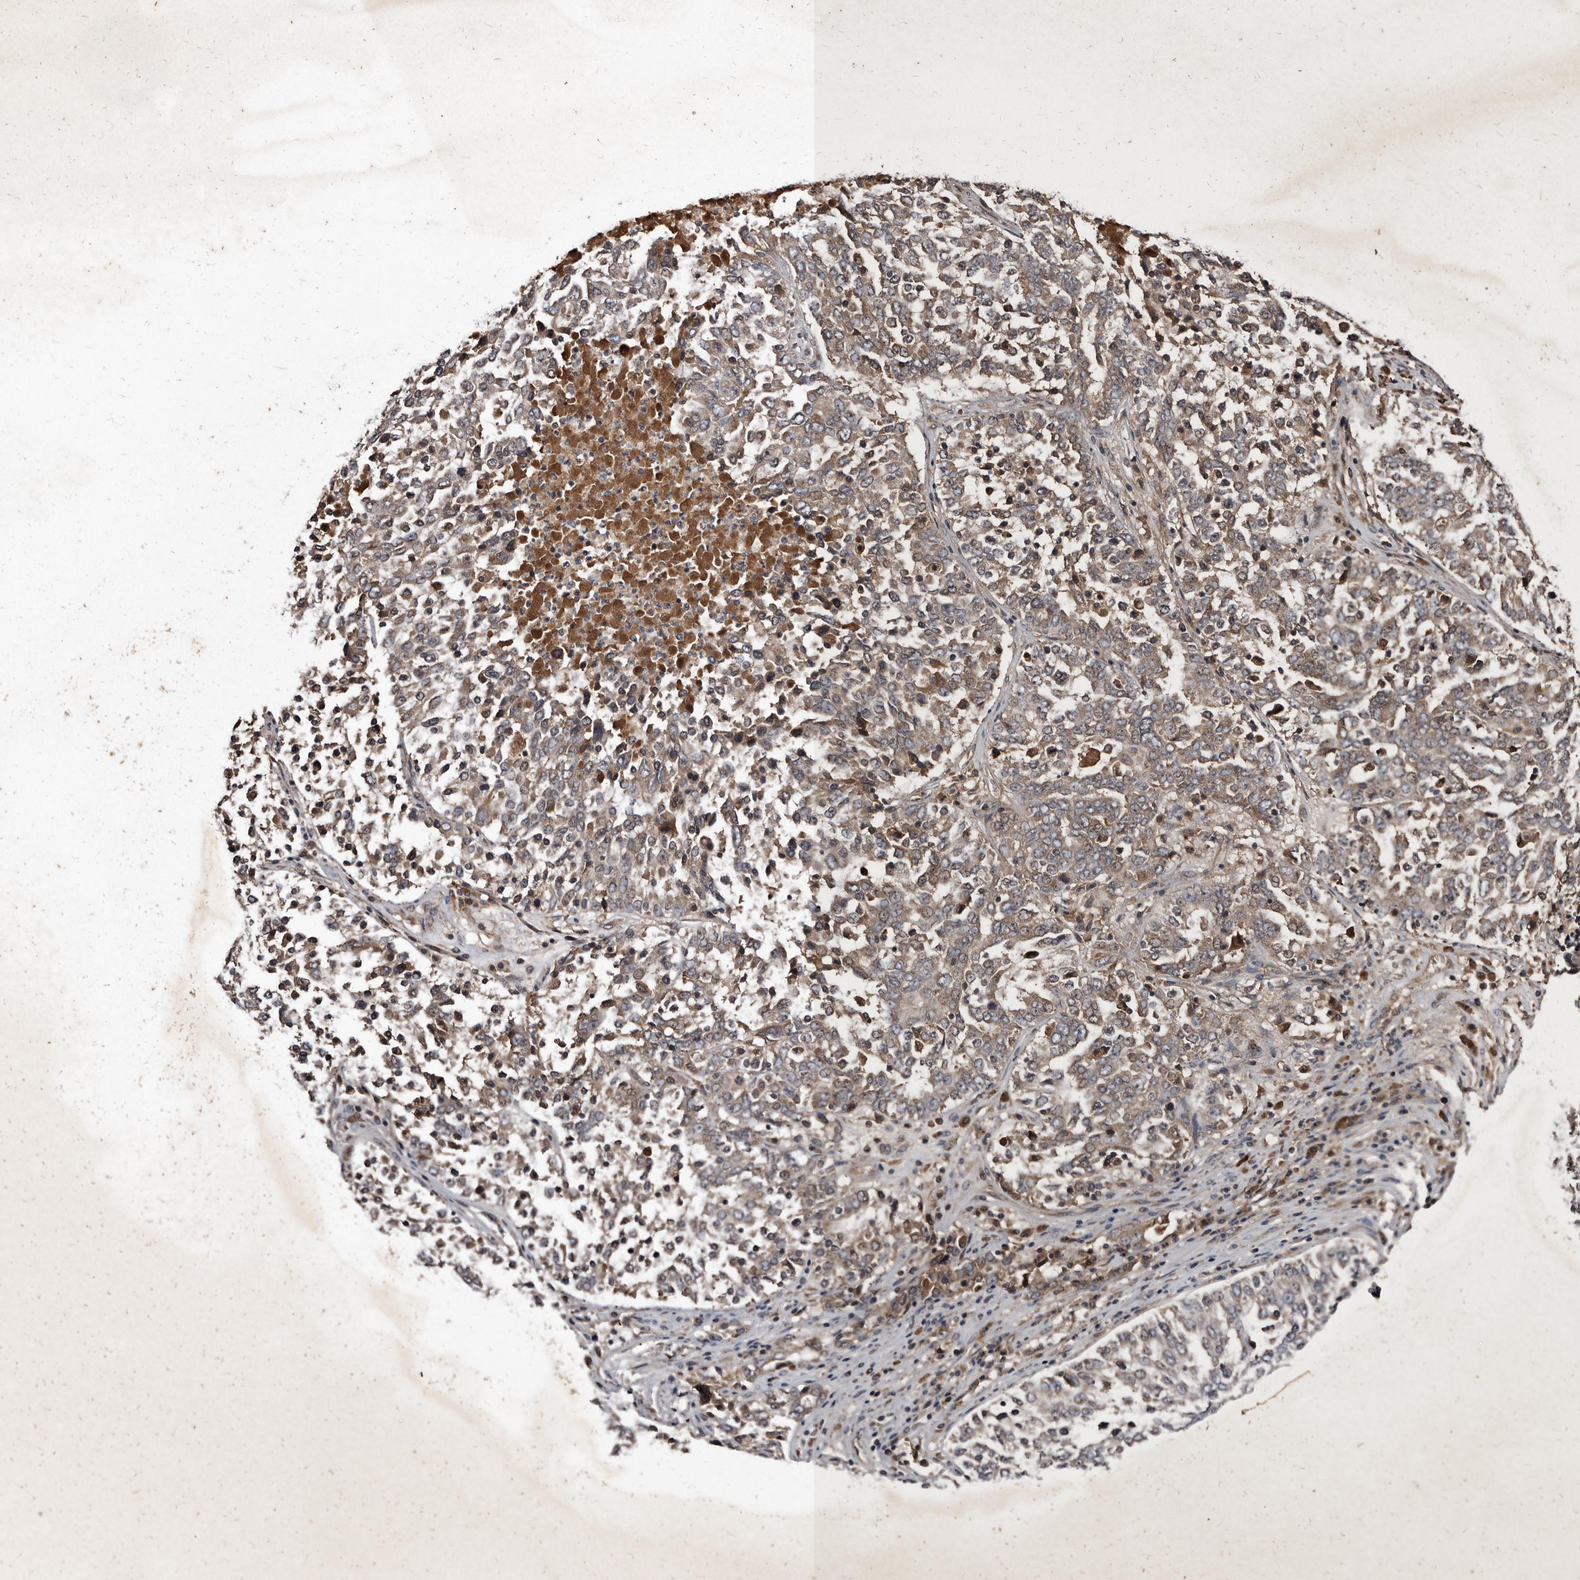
{"staining": {"intensity": "moderate", "quantity": ">75%", "location": "cytoplasmic/membranous"}, "tissue": "ovarian cancer", "cell_type": "Tumor cells", "image_type": "cancer", "snomed": [{"axis": "morphology", "description": "Carcinoma, endometroid"}, {"axis": "topography", "description": "Ovary"}], "caption": "Moderate cytoplasmic/membranous staining for a protein is identified in about >75% of tumor cells of ovarian endometroid carcinoma using immunohistochemistry (IHC).", "gene": "PMVK", "patient": {"sex": "female", "age": 62}}